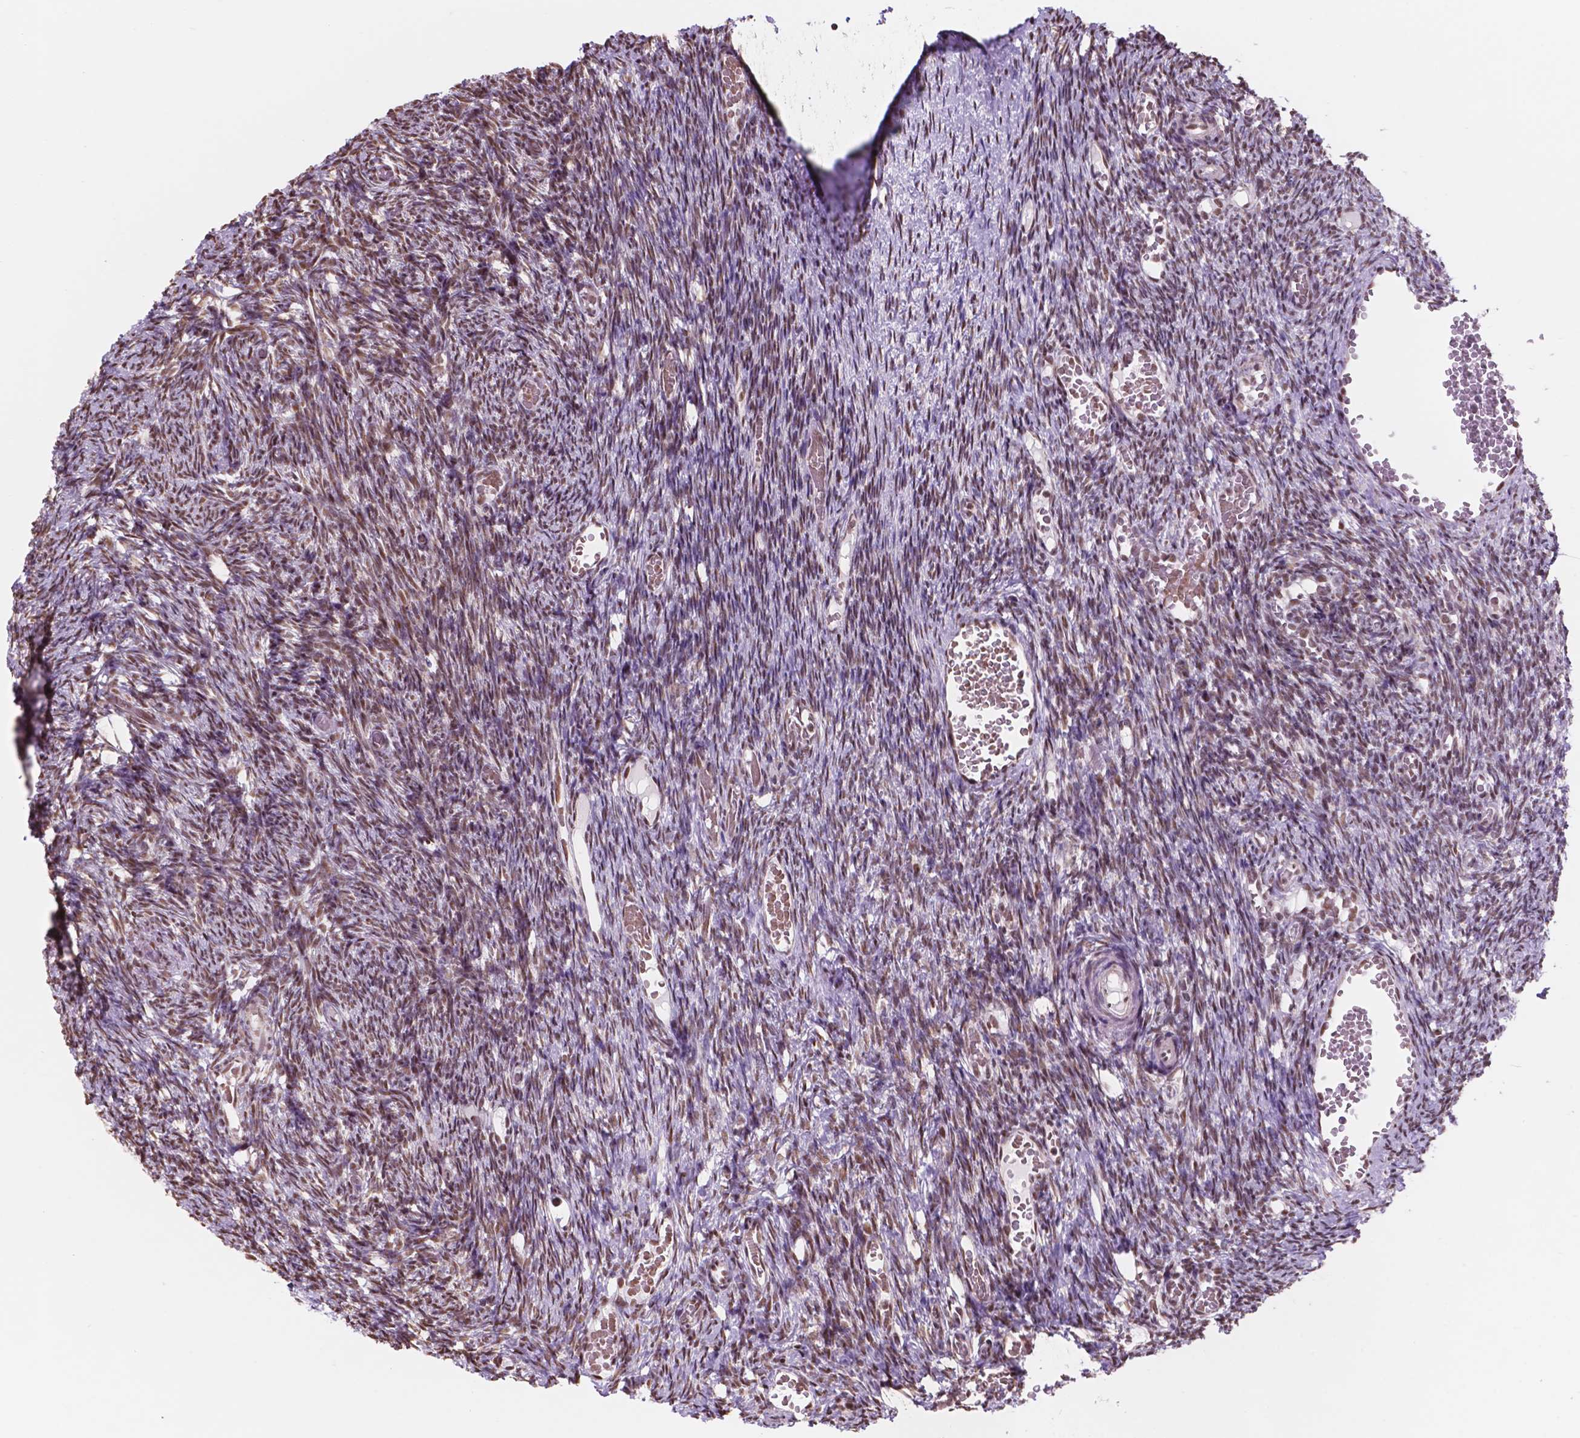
{"staining": {"intensity": "moderate", "quantity": ">75%", "location": "cytoplasmic/membranous,nuclear"}, "tissue": "ovary", "cell_type": "Follicle cells", "image_type": "normal", "snomed": [{"axis": "morphology", "description": "Normal tissue, NOS"}, {"axis": "topography", "description": "Ovary"}], "caption": "This photomicrograph displays immunohistochemistry (IHC) staining of normal human ovary, with medium moderate cytoplasmic/membranous,nuclear expression in about >75% of follicle cells.", "gene": "NDUFA10", "patient": {"sex": "female", "age": 39}}